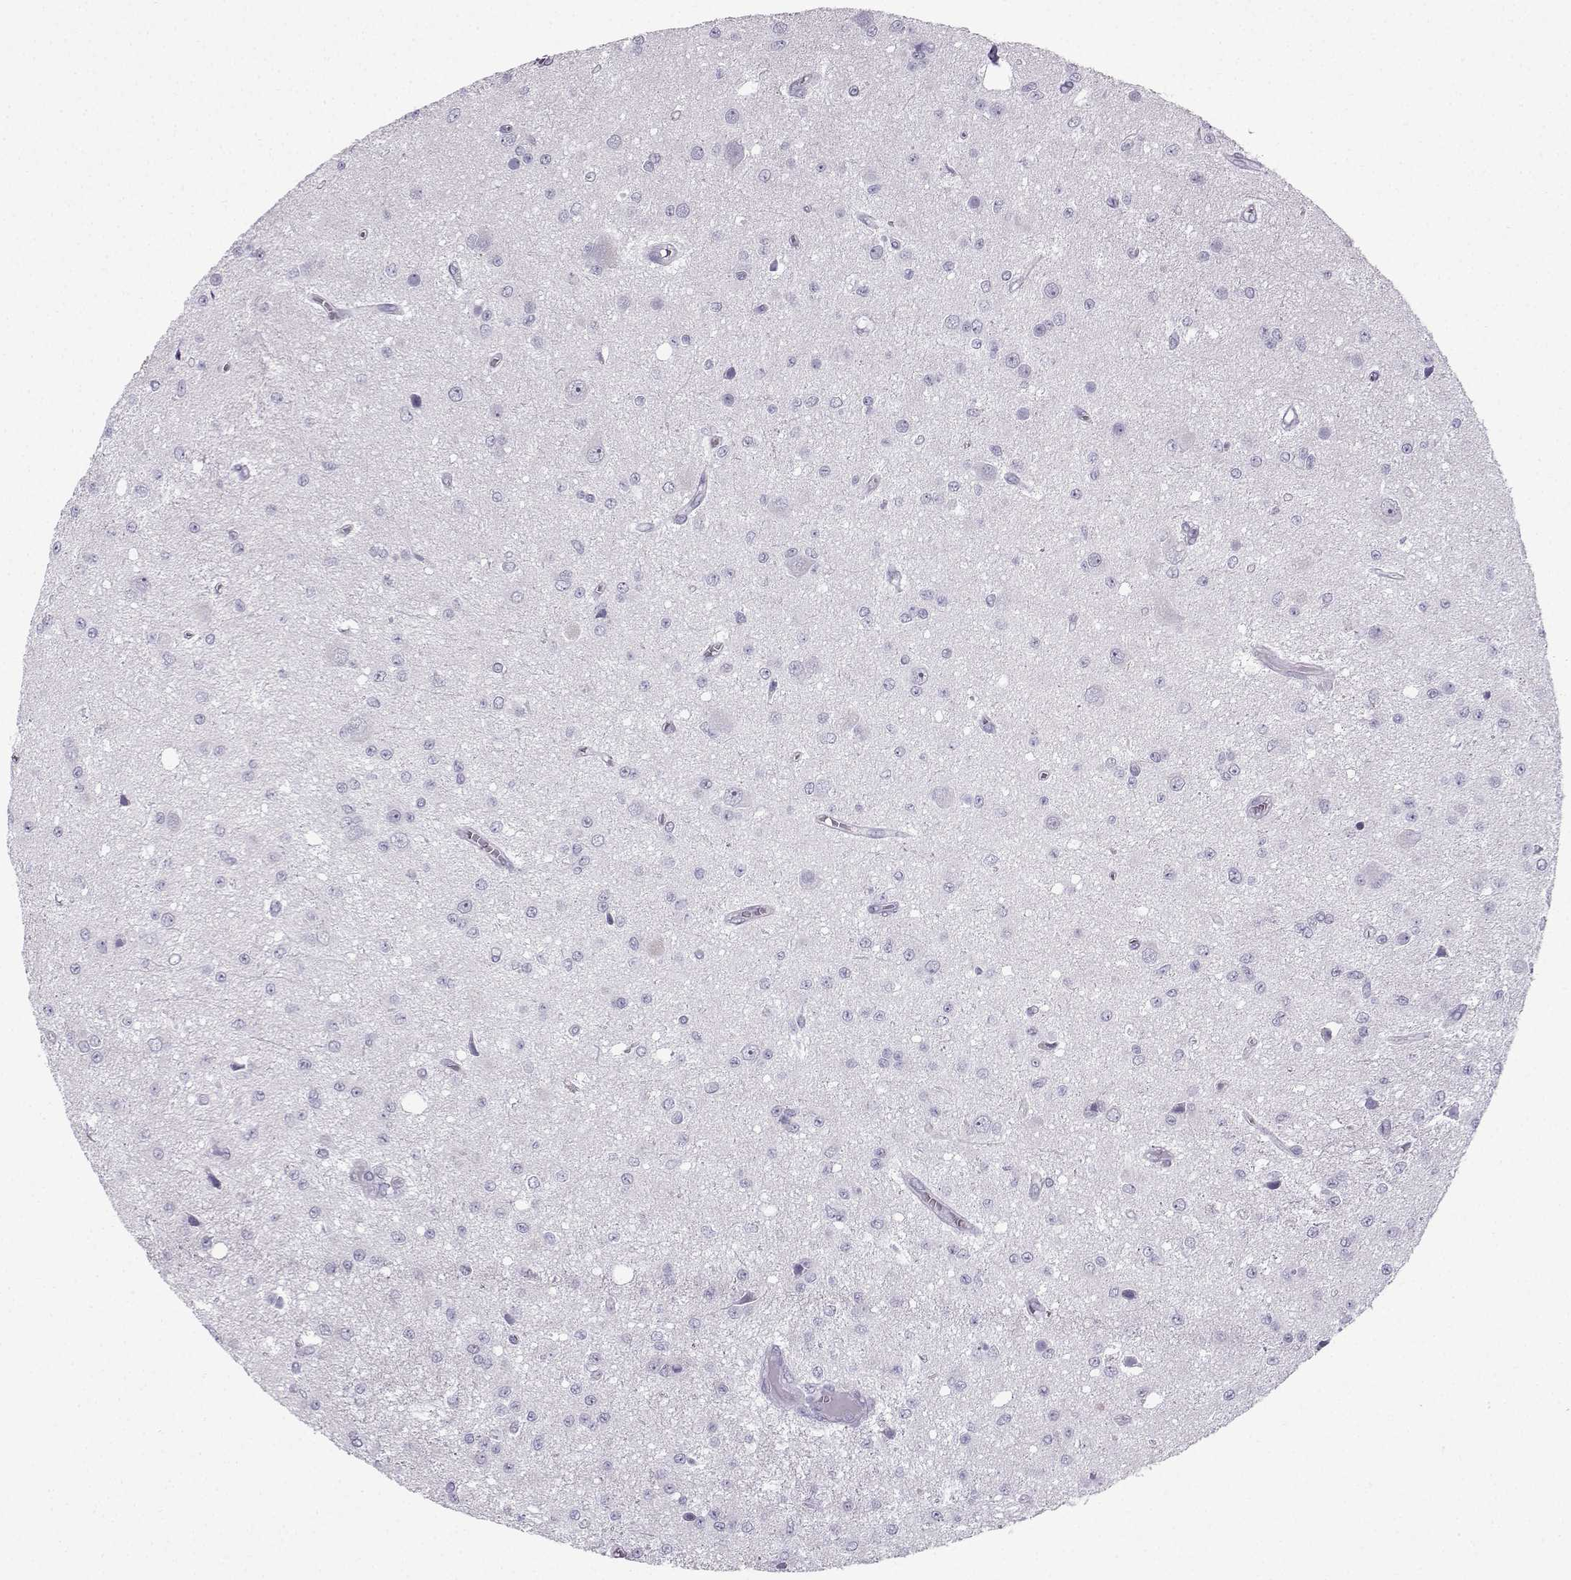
{"staining": {"intensity": "negative", "quantity": "none", "location": "none"}, "tissue": "glioma", "cell_type": "Tumor cells", "image_type": "cancer", "snomed": [{"axis": "morphology", "description": "Glioma, malignant, Low grade"}, {"axis": "topography", "description": "Brain"}], "caption": "Immunohistochemistry micrograph of glioma stained for a protein (brown), which demonstrates no positivity in tumor cells. Brightfield microscopy of IHC stained with DAB (3,3'-diaminobenzidine) (brown) and hematoxylin (blue), captured at high magnification.", "gene": "ZBTB8B", "patient": {"sex": "female", "age": 45}}